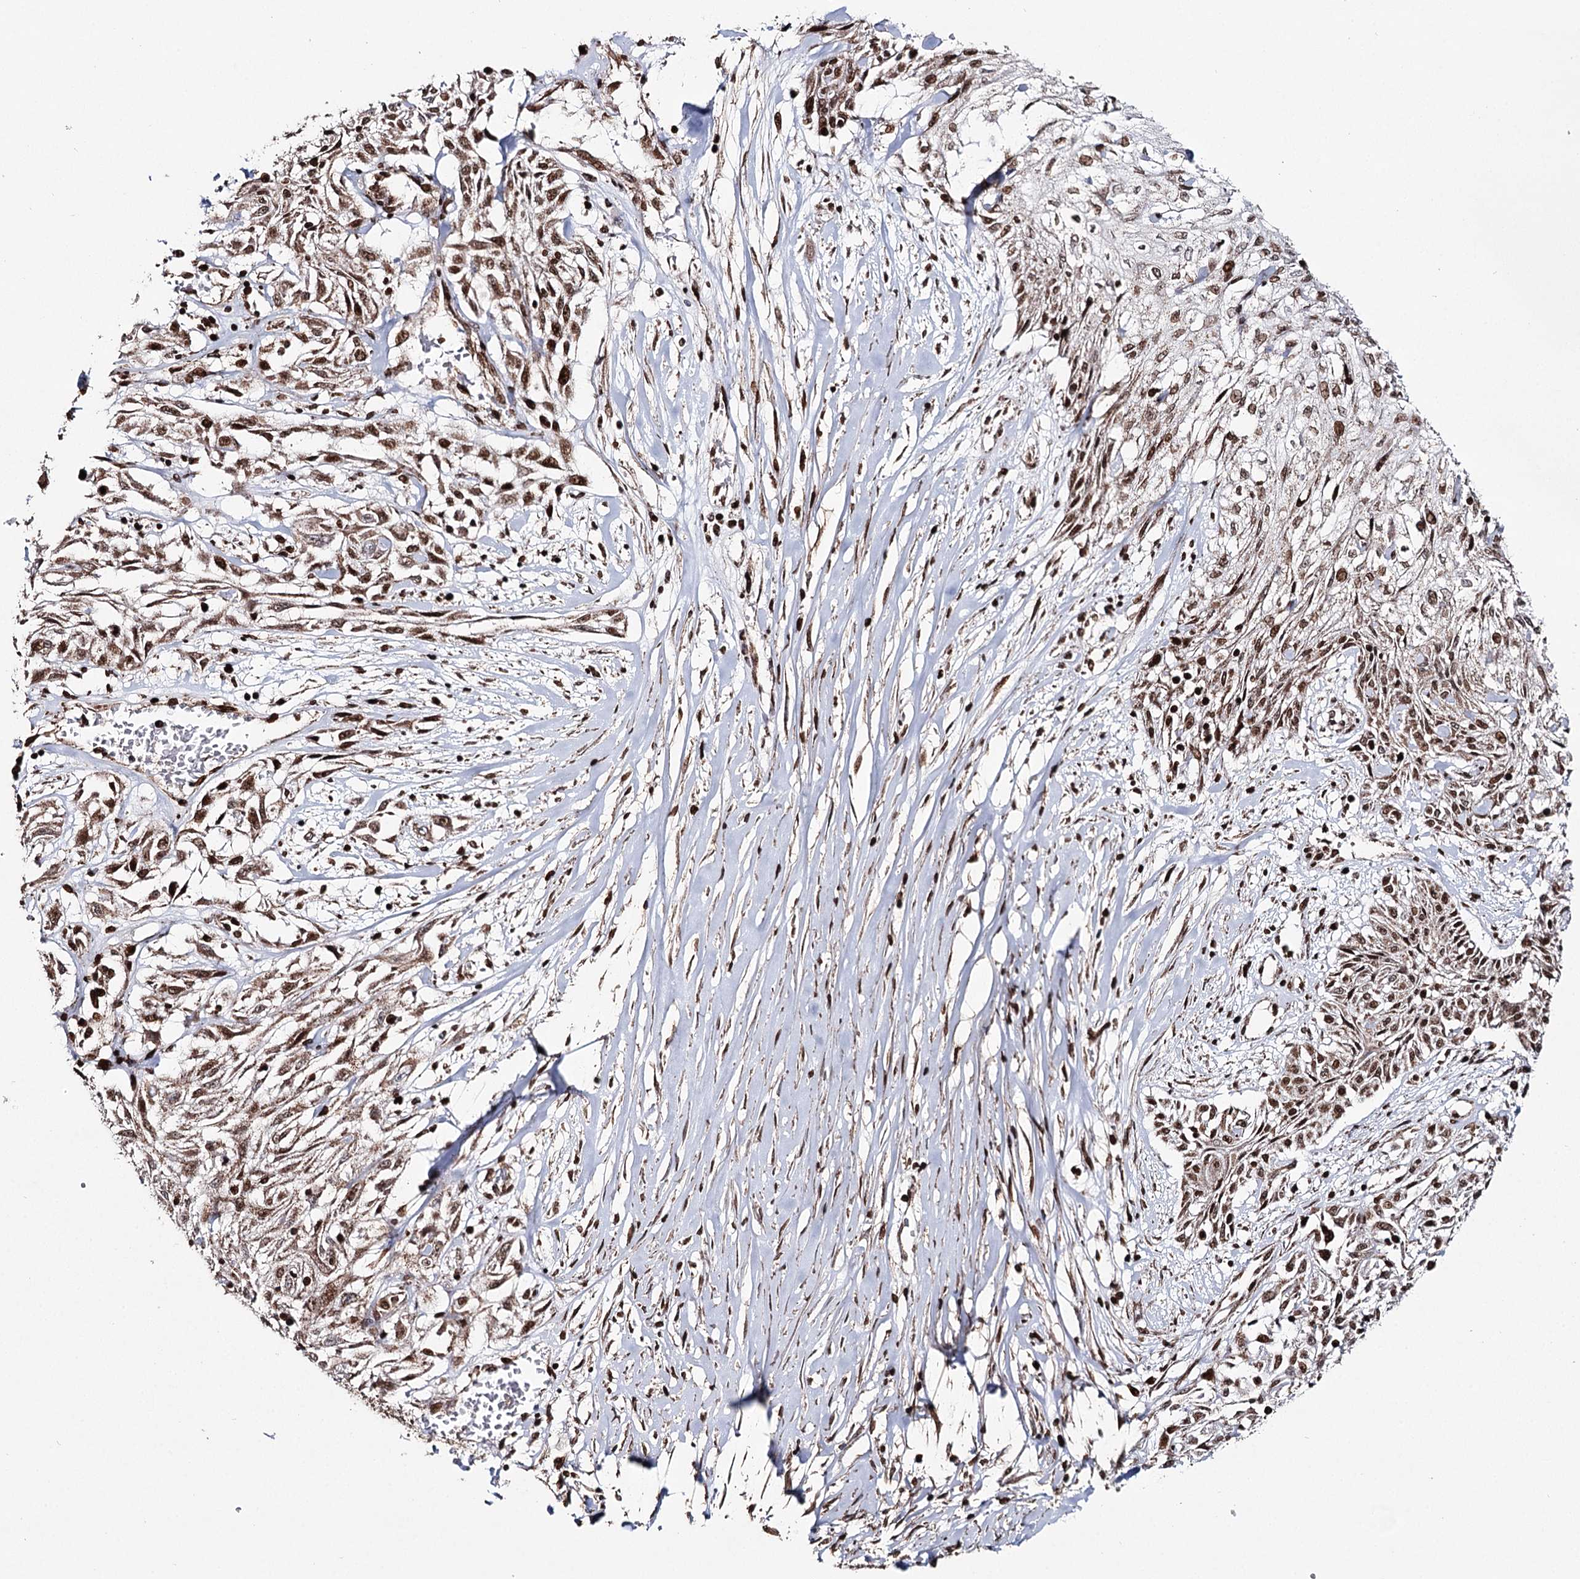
{"staining": {"intensity": "moderate", "quantity": ">75%", "location": "cytoplasmic/membranous,nuclear"}, "tissue": "skin cancer", "cell_type": "Tumor cells", "image_type": "cancer", "snomed": [{"axis": "morphology", "description": "Squamous cell carcinoma, NOS"}, {"axis": "morphology", "description": "Squamous cell carcinoma, metastatic, NOS"}, {"axis": "topography", "description": "Skin"}, {"axis": "topography", "description": "Lymph node"}], "caption": "Tumor cells show medium levels of moderate cytoplasmic/membranous and nuclear staining in about >75% of cells in squamous cell carcinoma (skin).", "gene": "PDHX", "patient": {"sex": "male", "age": 75}}